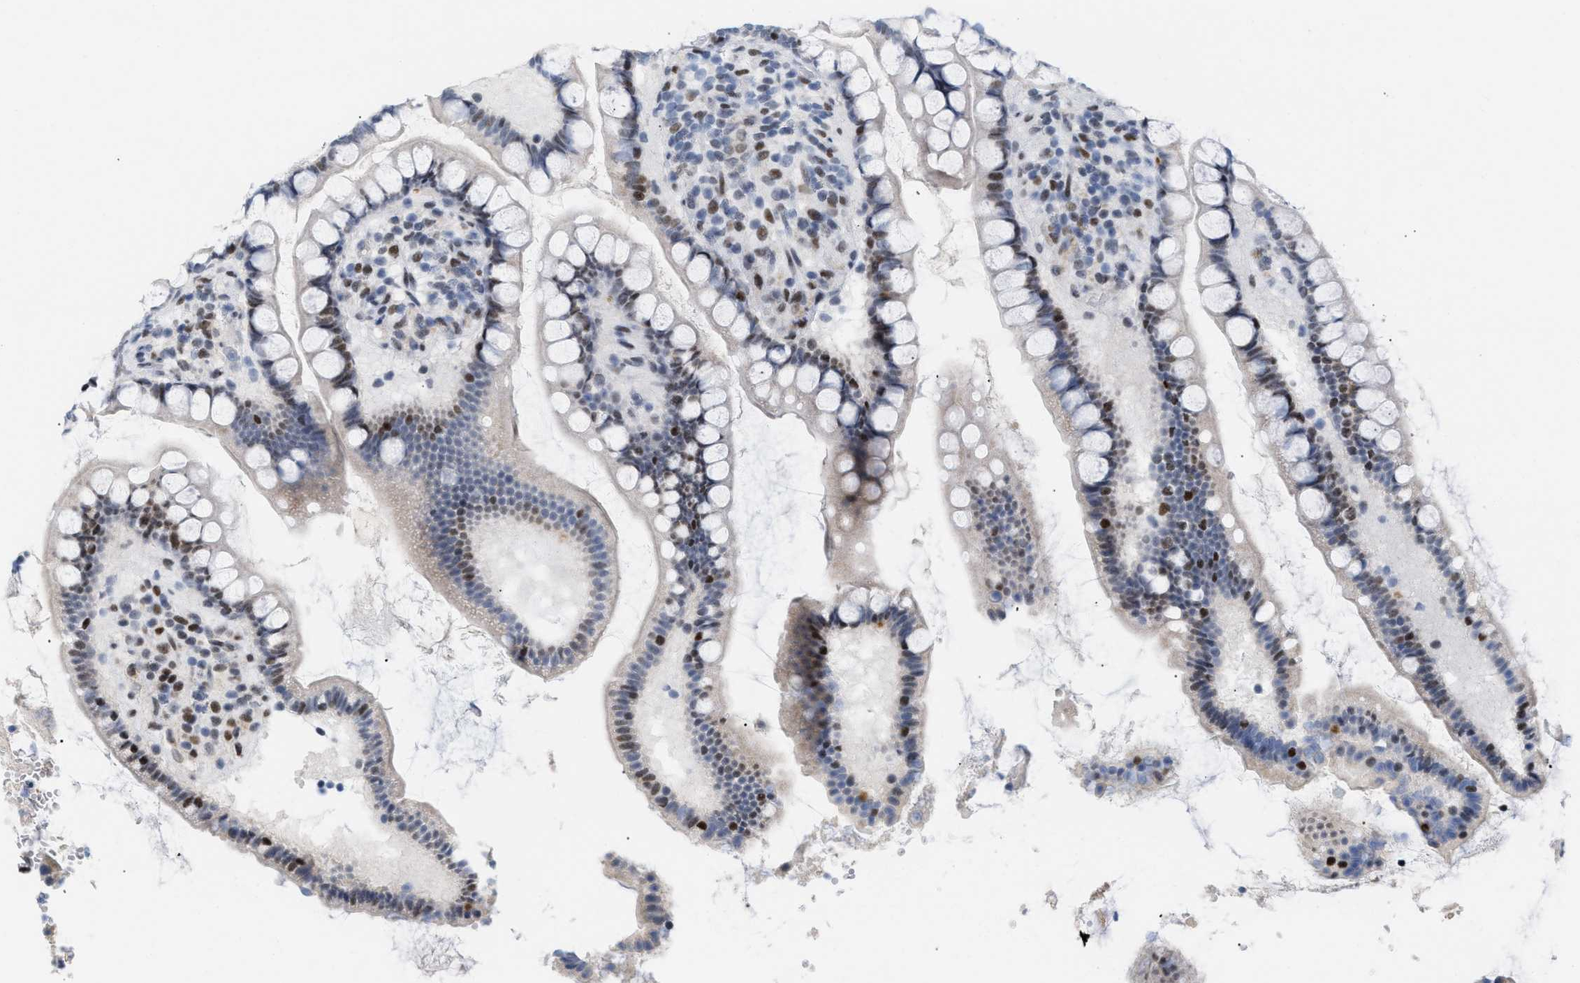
{"staining": {"intensity": "strong", "quantity": "<25%", "location": "nuclear"}, "tissue": "small intestine", "cell_type": "Glandular cells", "image_type": "normal", "snomed": [{"axis": "morphology", "description": "Normal tissue, NOS"}, {"axis": "topography", "description": "Small intestine"}], "caption": "A histopathology image showing strong nuclear positivity in approximately <25% of glandular cells in benign small intestine, as visualized by brown immunohistochemical staining.", "gene": "PPARD", "patient": {"sex": "female", "age": 84}}